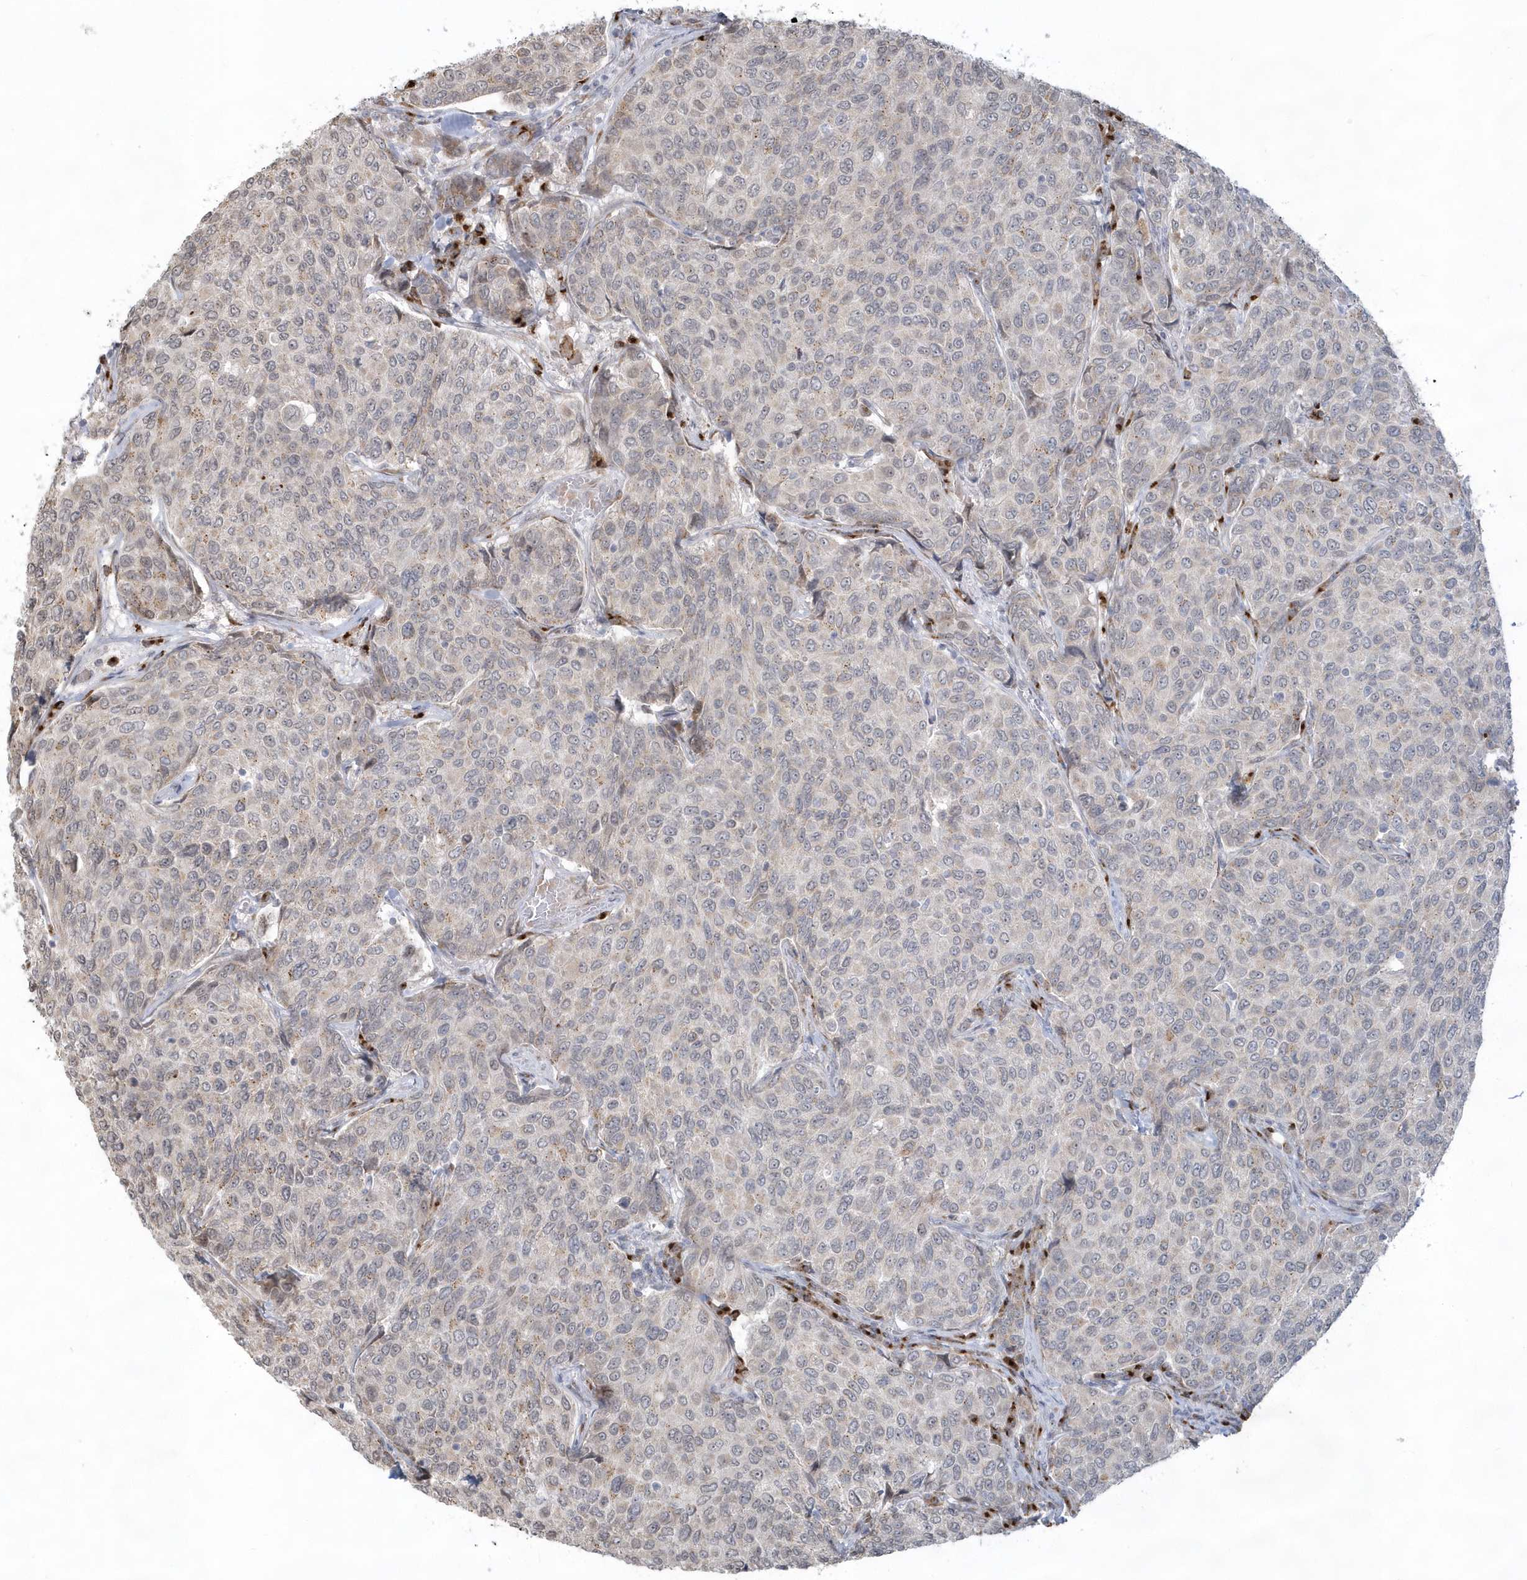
{"staining": {"intensity": "negative", "quantity": "none", "location": "none"}, "tissue": "breast cancer", "cell_type": "Tumor cells", "image_type": "cancer", "snomed": [{"axis": "morphology", "description": "Duct carcinoma"}, {"axis": "topography", "description": "Breast"}], "caption": "Immunohistochemistry (IHC) of infiltrating ductal carcinoma (breast) exhibits no expression in tumor cells.", "gene": "DHFR", "patient": {"sex": "female", "age": 55}}